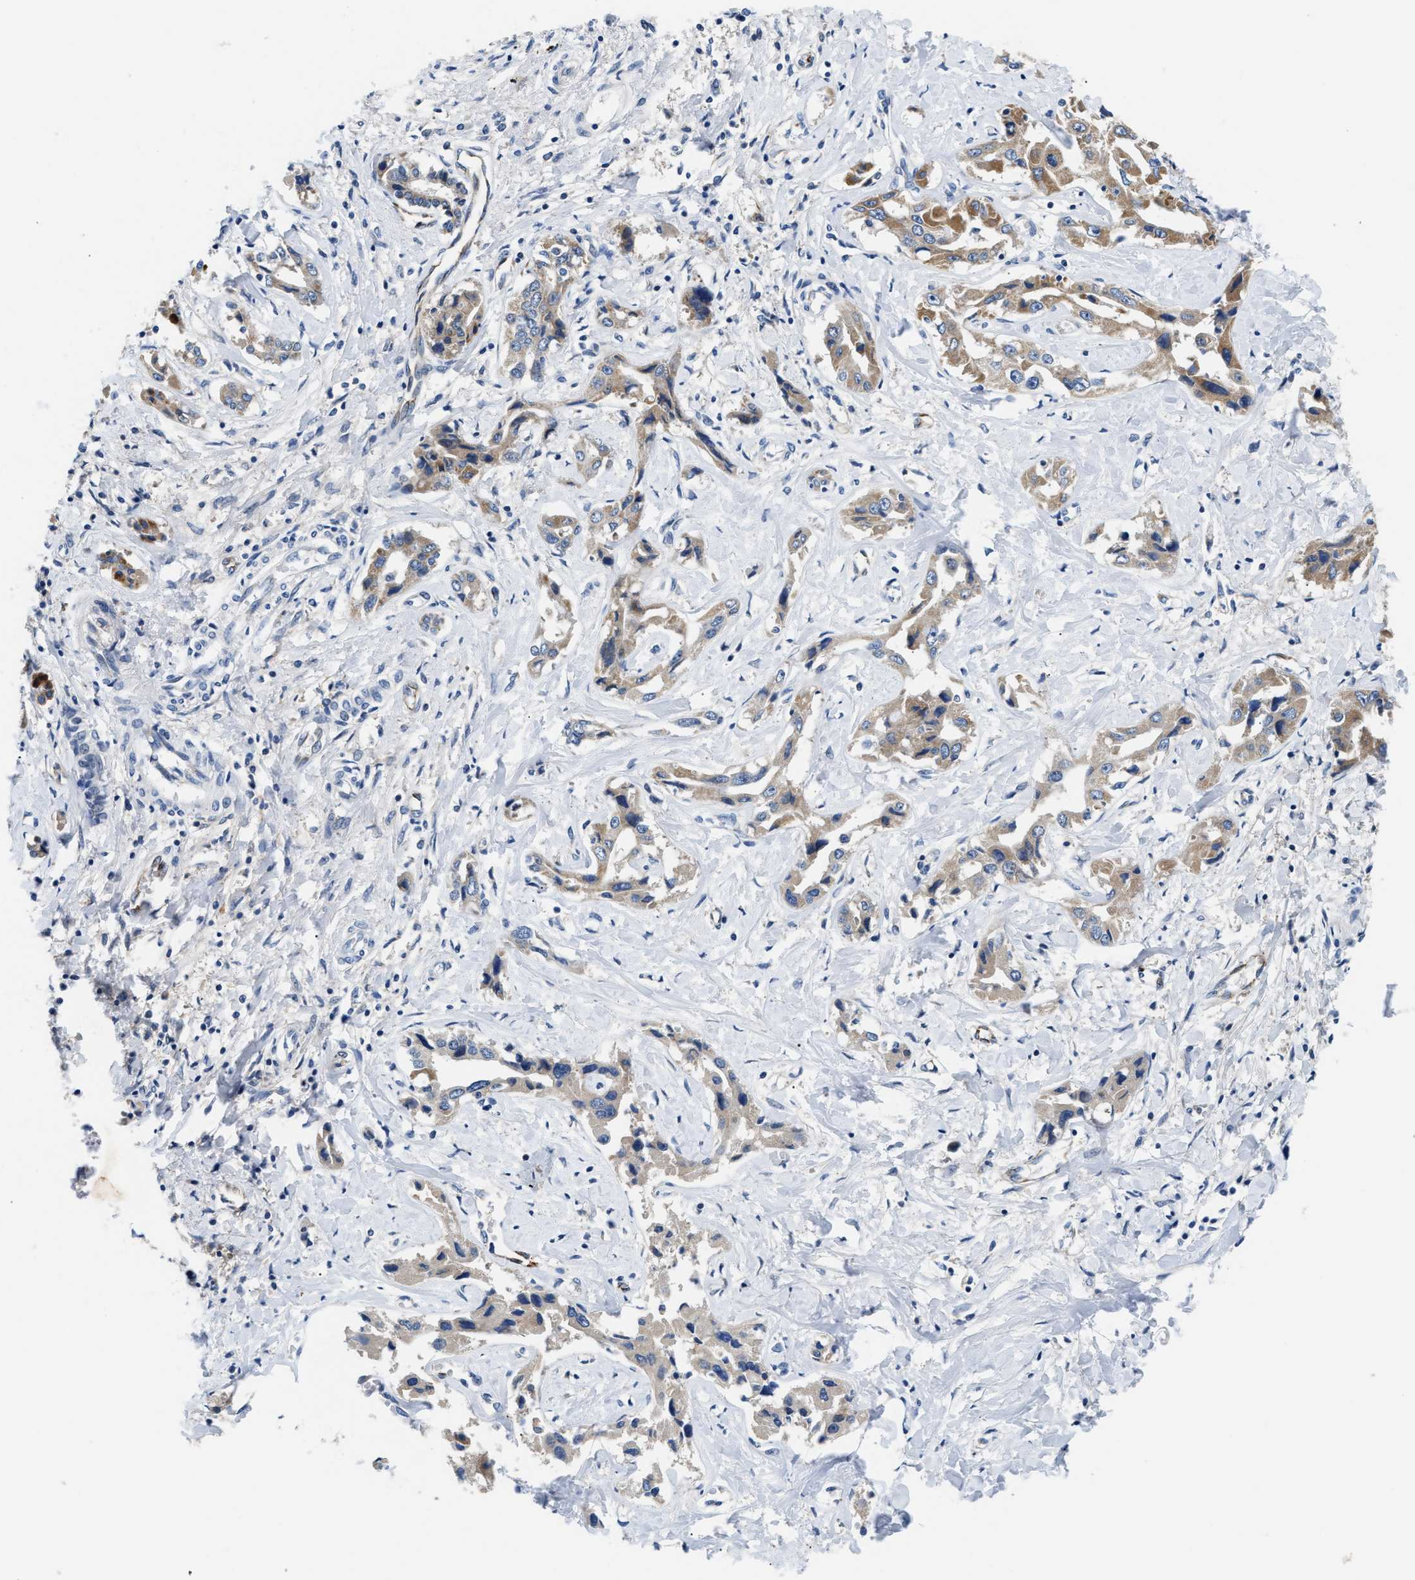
{"staining": {"intensity": "moderate", "quantity": "<25%", "location": "cytoplasmic/membranous"}, "tissue": "liver cancer", "cell_type": "Tumor cells", "image_type": "cancer", "snomed": [{"axis": "morphology", "description": "Cholangiocarcinoma"}, {"axis": "topography", "description": "Liver"}], "caption": "Human liver cancer (cholangiocarcinoma) stained with a protein marker exhibits moderate staining in tumor cells.", "gene": "CCM2", "patient": {"sex": "male", "age": 59}}